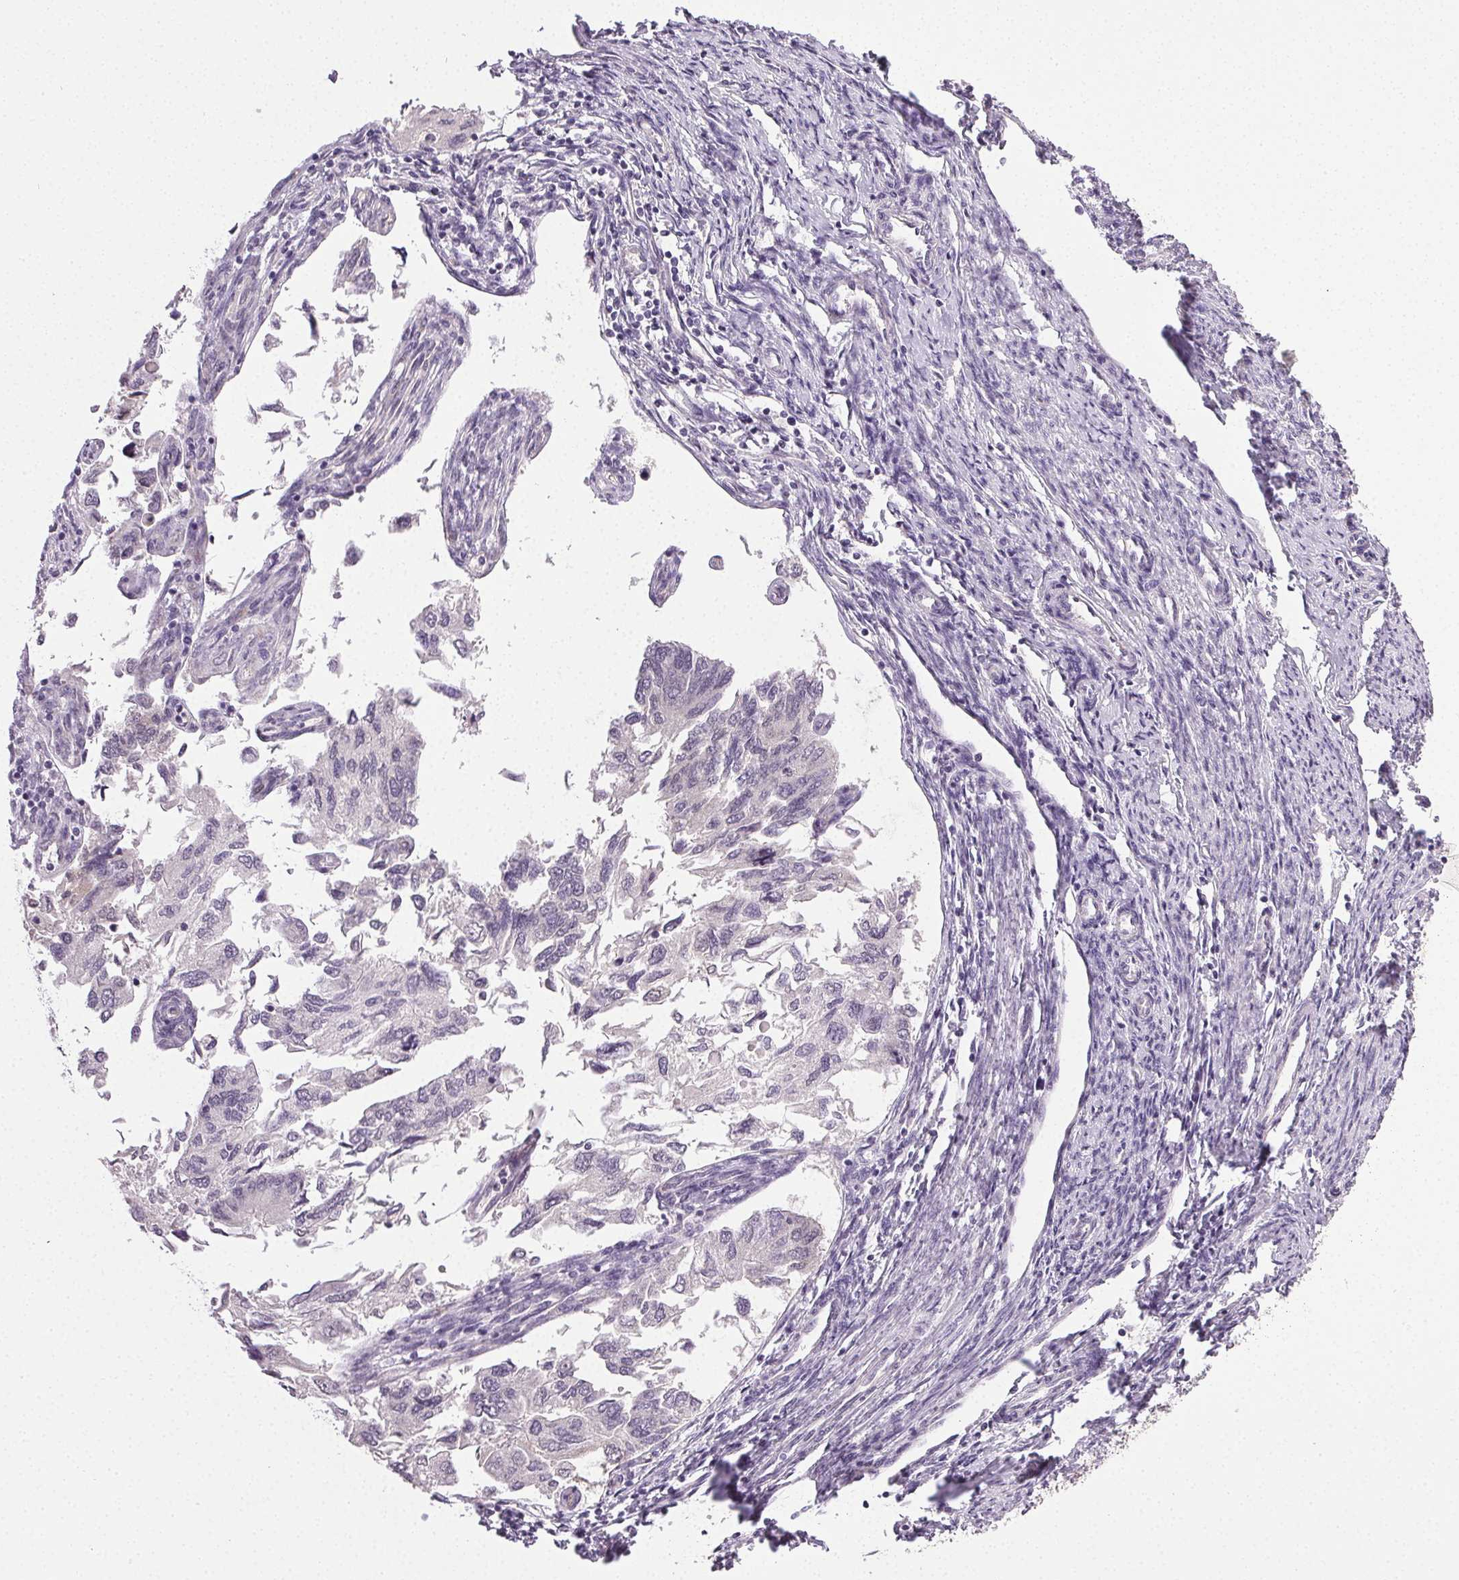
{"staining": {"intensity": "negative", "quantity": "none", "location": "none"}, "tissue": "endometrial cancer", "cell_type": "Tumor cells", "image_type": "cancer", "snomed": [{"axis": "morphology", "description": "Carcinoma, NOS"}, {"axis": "topography", "description": "Uterus"}], "caption": "Immunohistochemical staining of carcinoma (endometrial) reveals no significant expression in tumor cells.", "gene": "PLCB1", "patient": {"sex": "female", "age": 76}}